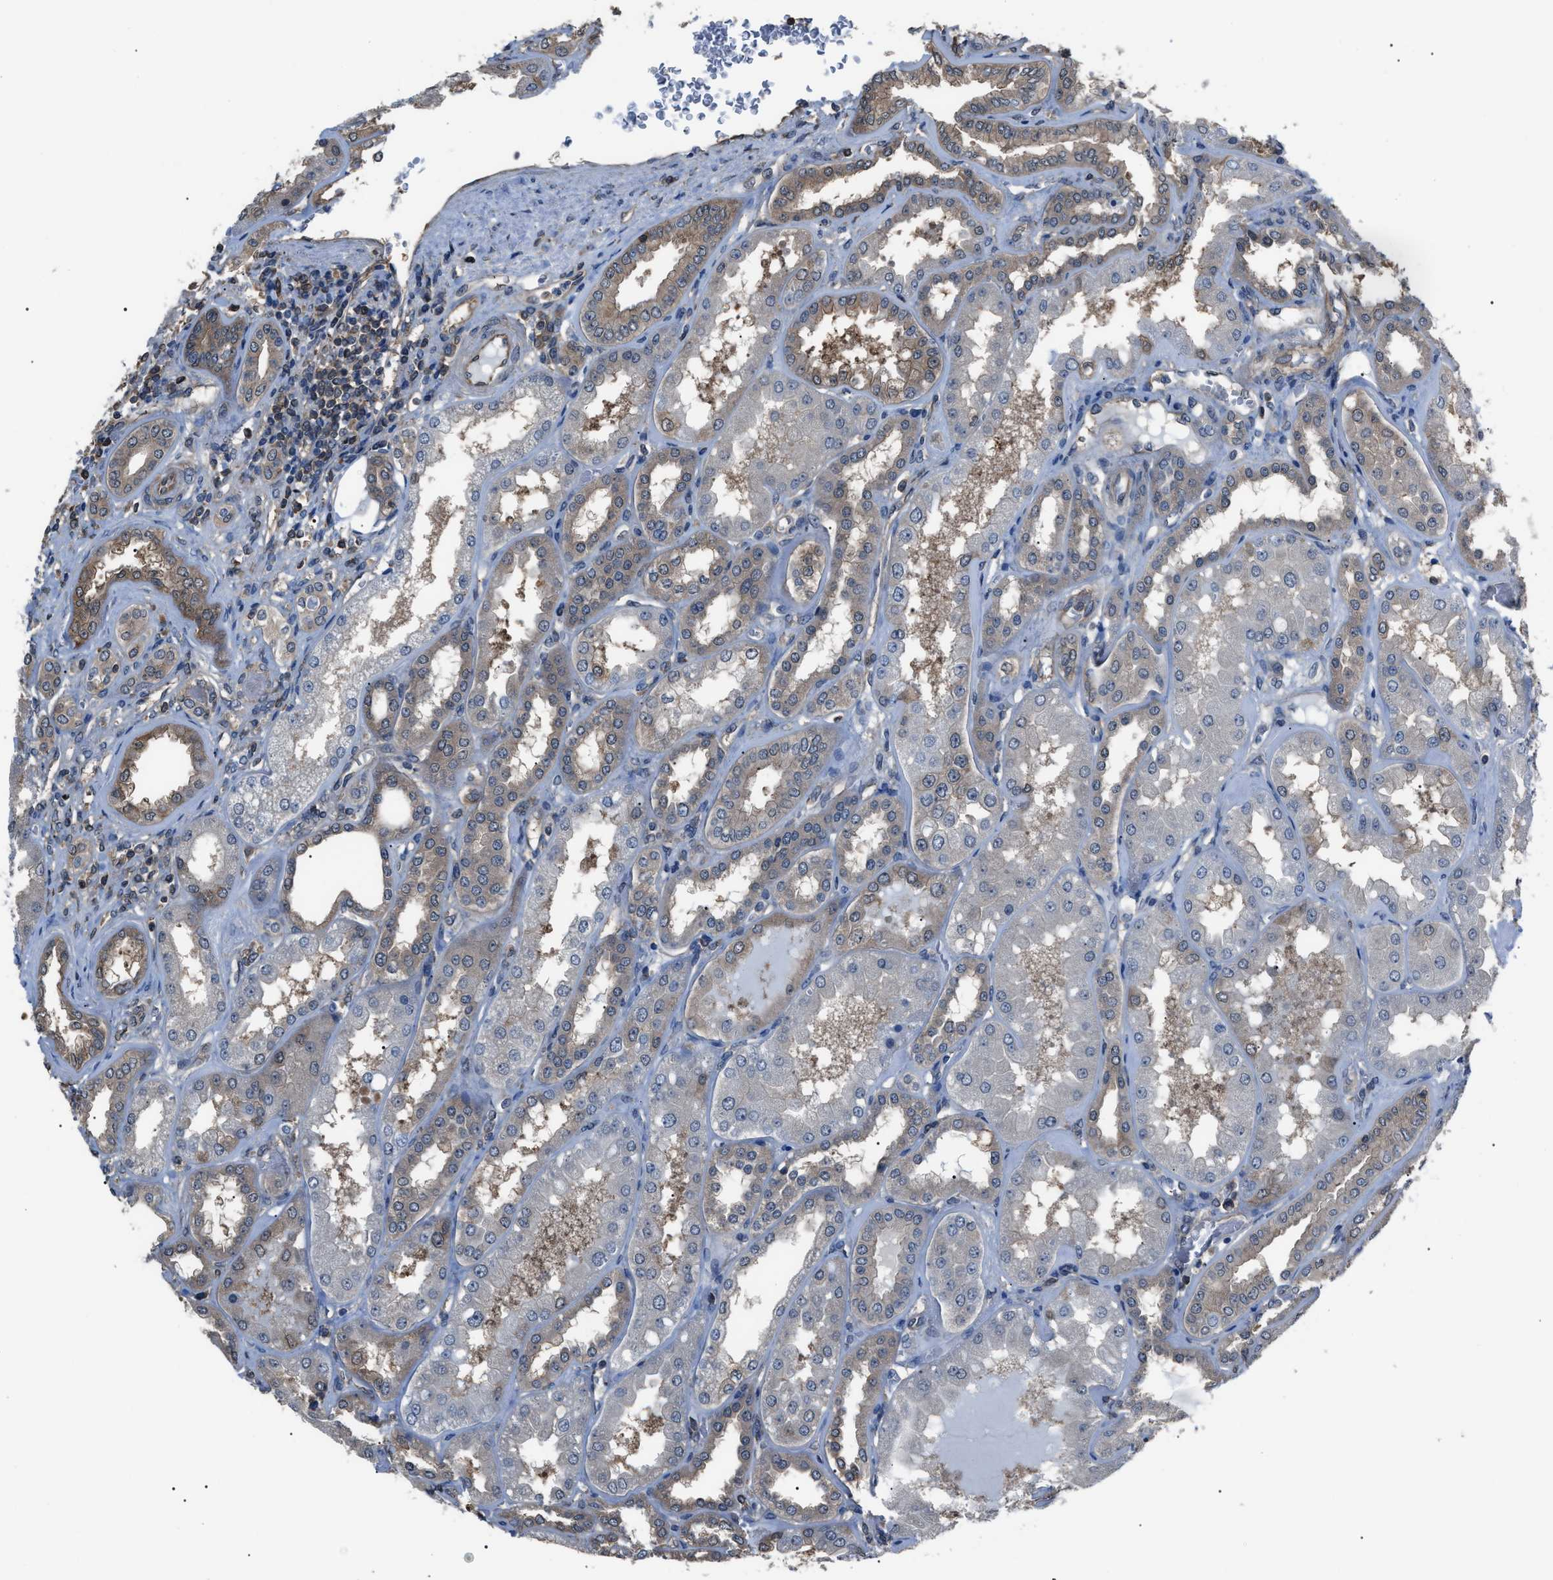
{"staining": {"intensity": "weak", "quantity": "<25%", "location": "cytoplasmic/membranous"}, "tissue": "kidney", "cell_type": "Cells in glomeruli", "image_type": "normal", "snomed": [{"axis": "morphology", "description": "Normal tissue, NOS"}, {"axis": "topography", "description": "Kidney"}], "caption": "Image shows no protein staining in cells in glomeruli of unremarkable kidney. (Brightfield microscopy of DAB immunohistochemistry (IHC) at high magnification).", "gene": "PDCD5", "patient": {"sex": "female", "age": 56}}